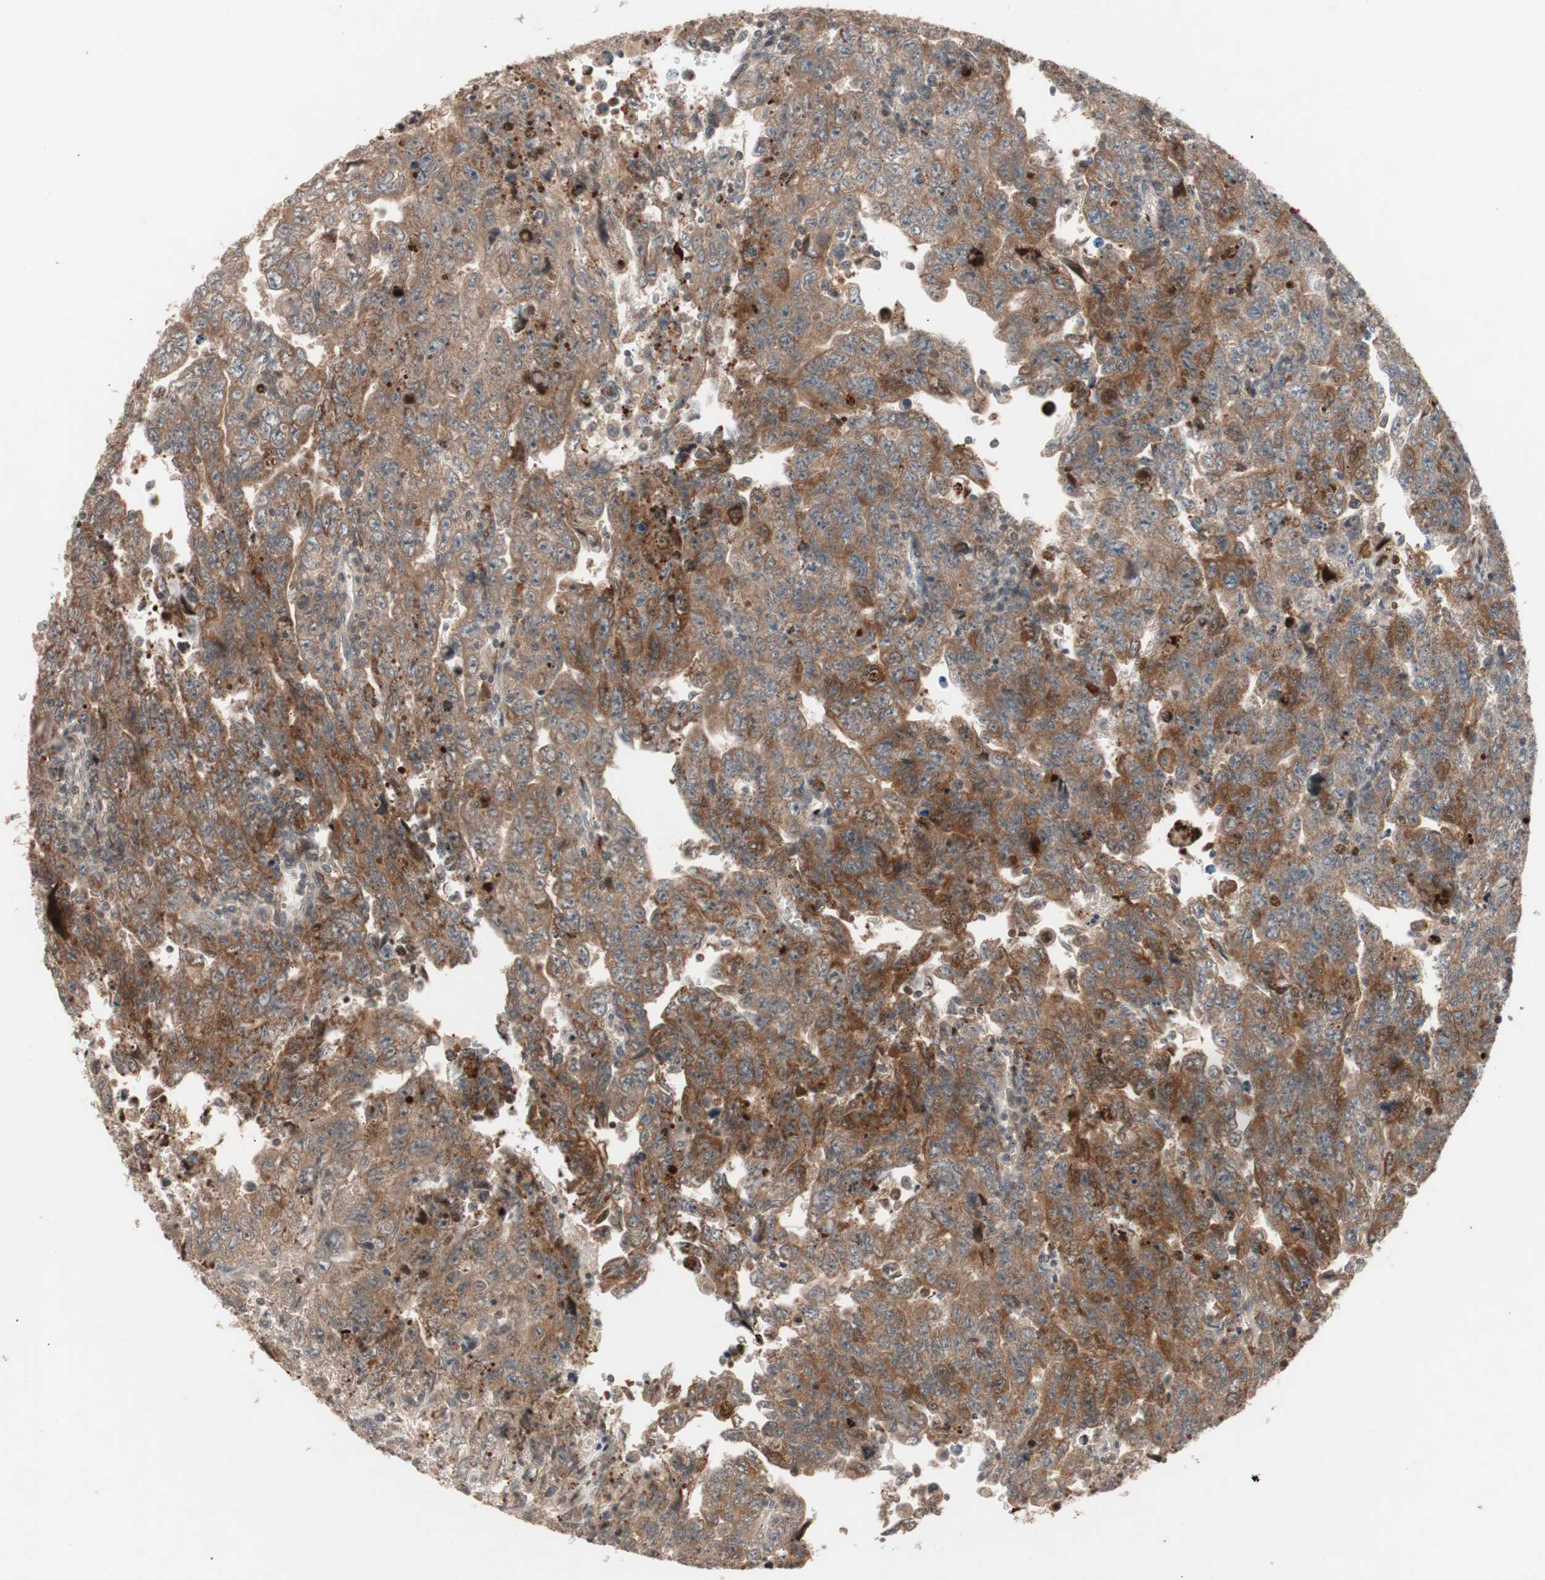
{"staining": {"intensity": "strong", "quantity": ">75%", "location": "cytoplasmic/membranous"}, "tissue": "testis cancer", "cell_type": "Tumor cells", "image_type": "cancer", "snomed": [{"axis": "morphology", "description": "Carcinoma, Embryonal, NOS"}, {"axis": "topography", "description": "Testis"}], "caption": "This image demonstrates immunohistochemistry staining of human testis embryonal carcinoma, with high strong cytoplasmic/membranous expression in about >75% of tumor cells.", "gene": "NF2", "patient": {"sex": "male", "age": 28}}